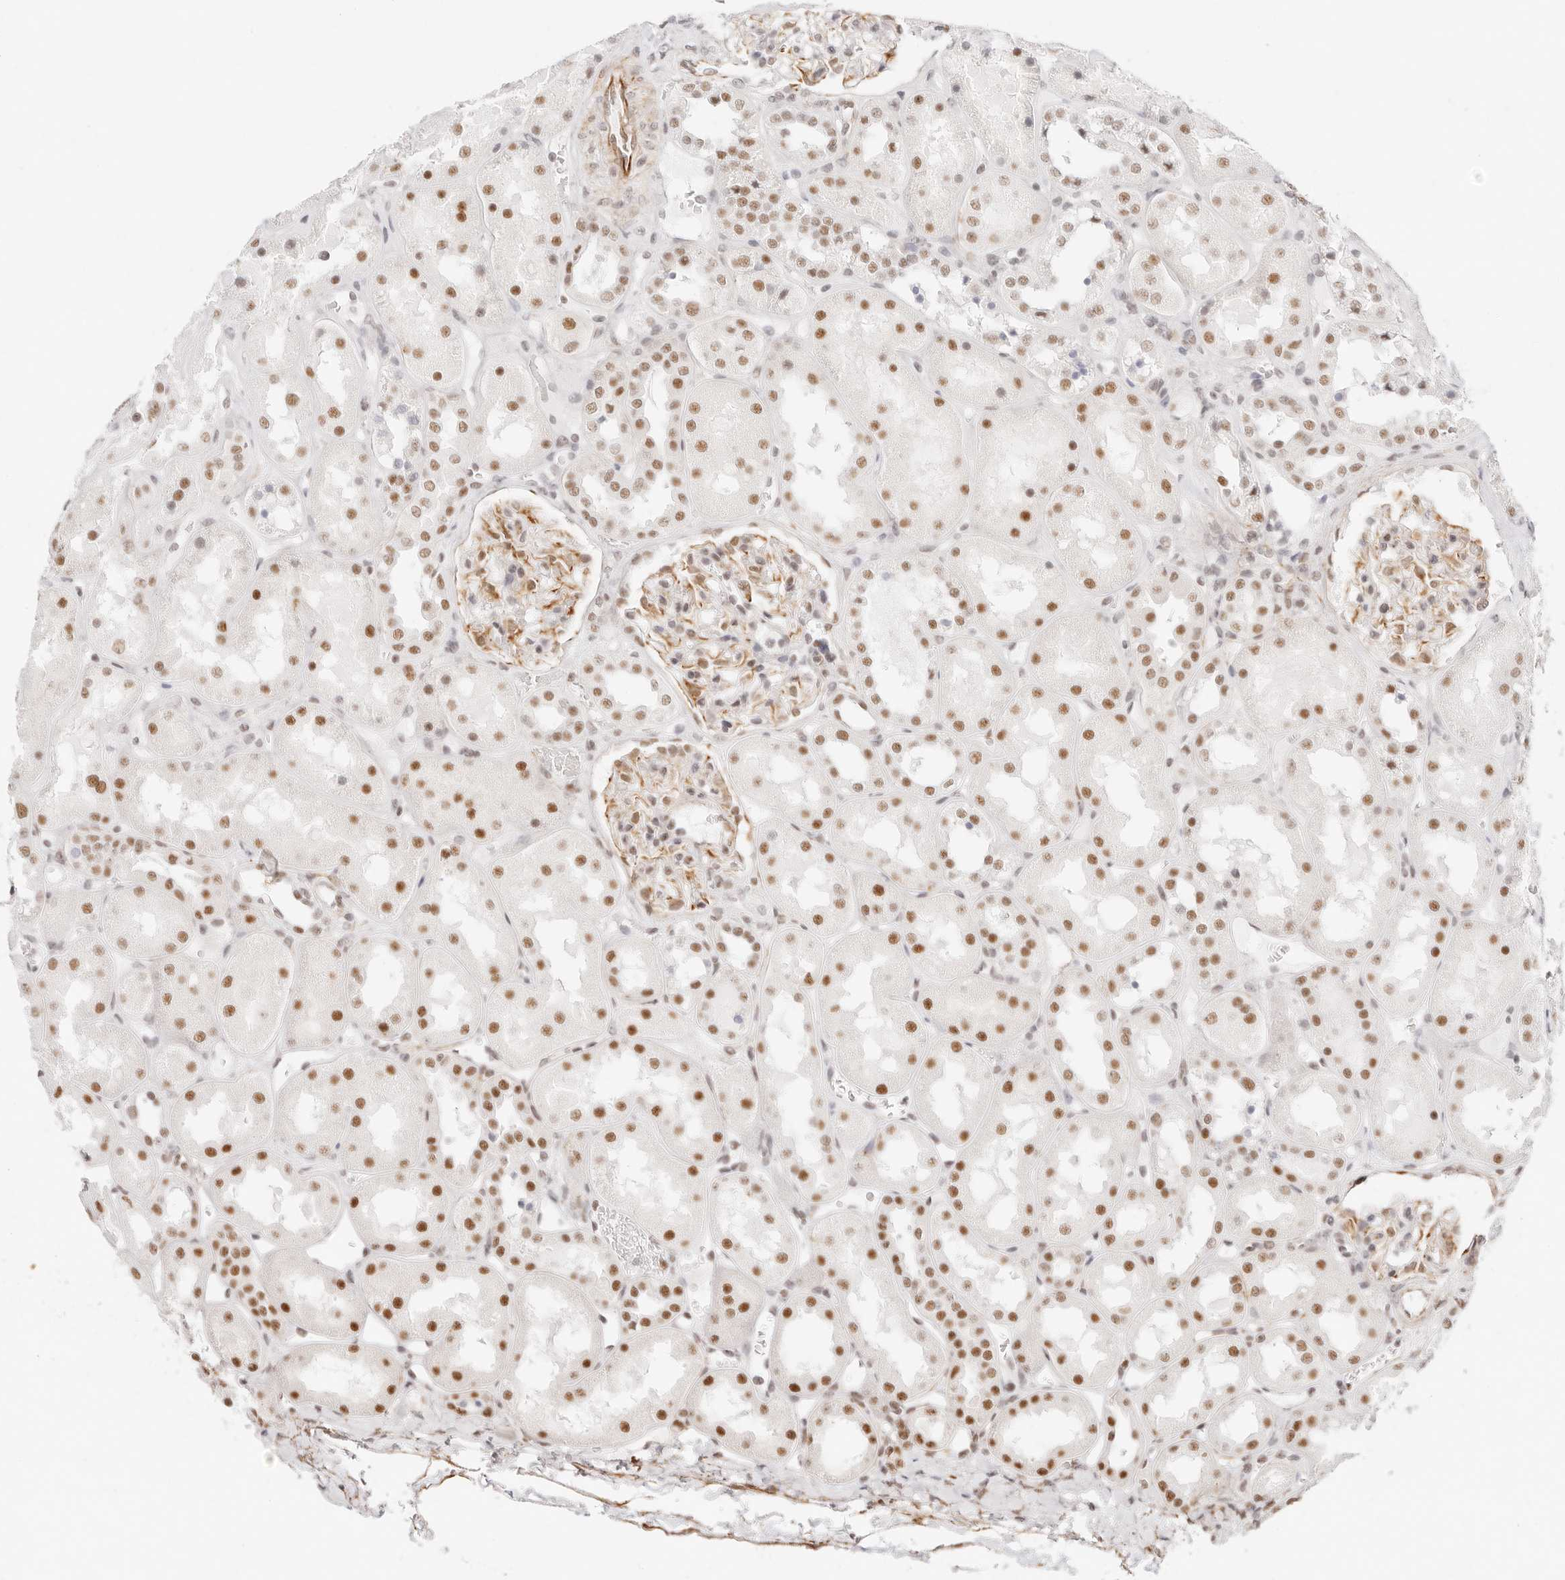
{"staining": {"intensity": "moderate", "quantity": "25%-75%", "location": "cytoplasmic/membranous,nuclear"}, "tissue": "kidney", "cell_type": "Cells in glomeruli", "image_type": "normal", "snomed": [{"axis": "morphology", "description": "Normal tissue, NOS"}, {"axis": "topography", "description": "Kidney"}], "caption": "A brown stain shows moderate cytoplasmic/membranous,nuclear expression of a protein in cells in glomeruli of normal human kidney. Nuclei are stained in blue.", "gene": "ZC3H11A", "patient": {"sex": "male", "age": 70}}